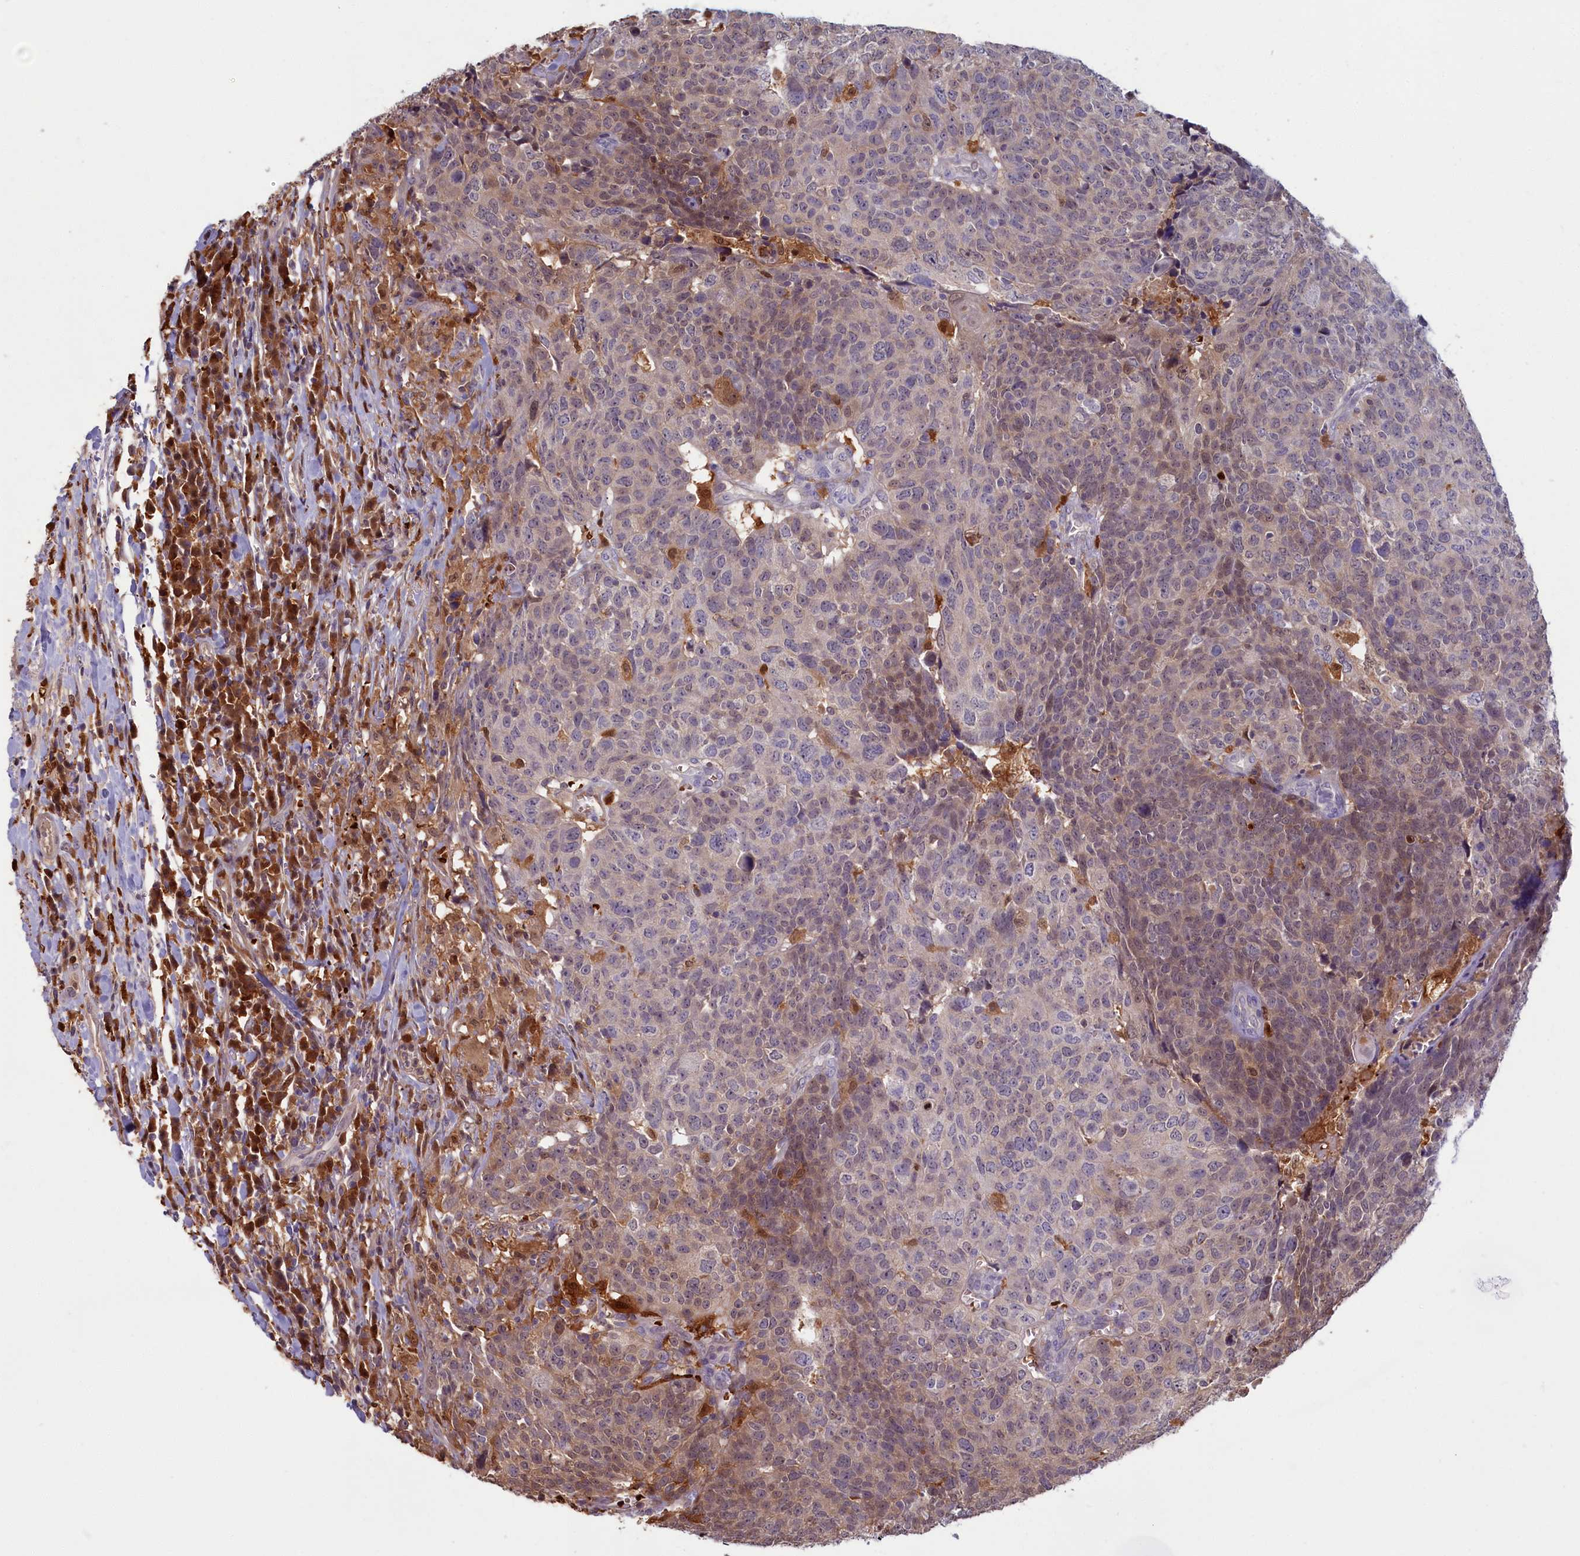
{"staining": {"intensity": "weak", "quantity": "25%-75%", "location": "cytoplasmic/membranous"}, "tissue": "head and neck cancer", "cell_type": "Tumor cells", "image_type": "cancer", "snomed": [{"axis": "morphology", "description": "Squamous cell carcinoma, NOS"}, {"axis": "topography", "description": "Head-Neck"}], "caption": "High-power microscopy captured an immunohistochemistry (IHC) photomicrograph of head and neck squamous cell carcinoma, revealing weak cytoplasmic/membranous positivity in about 25%-75% of tumor cells.", "gene": "BLVRB", "patient": {"sex": "male", "age": 66}}